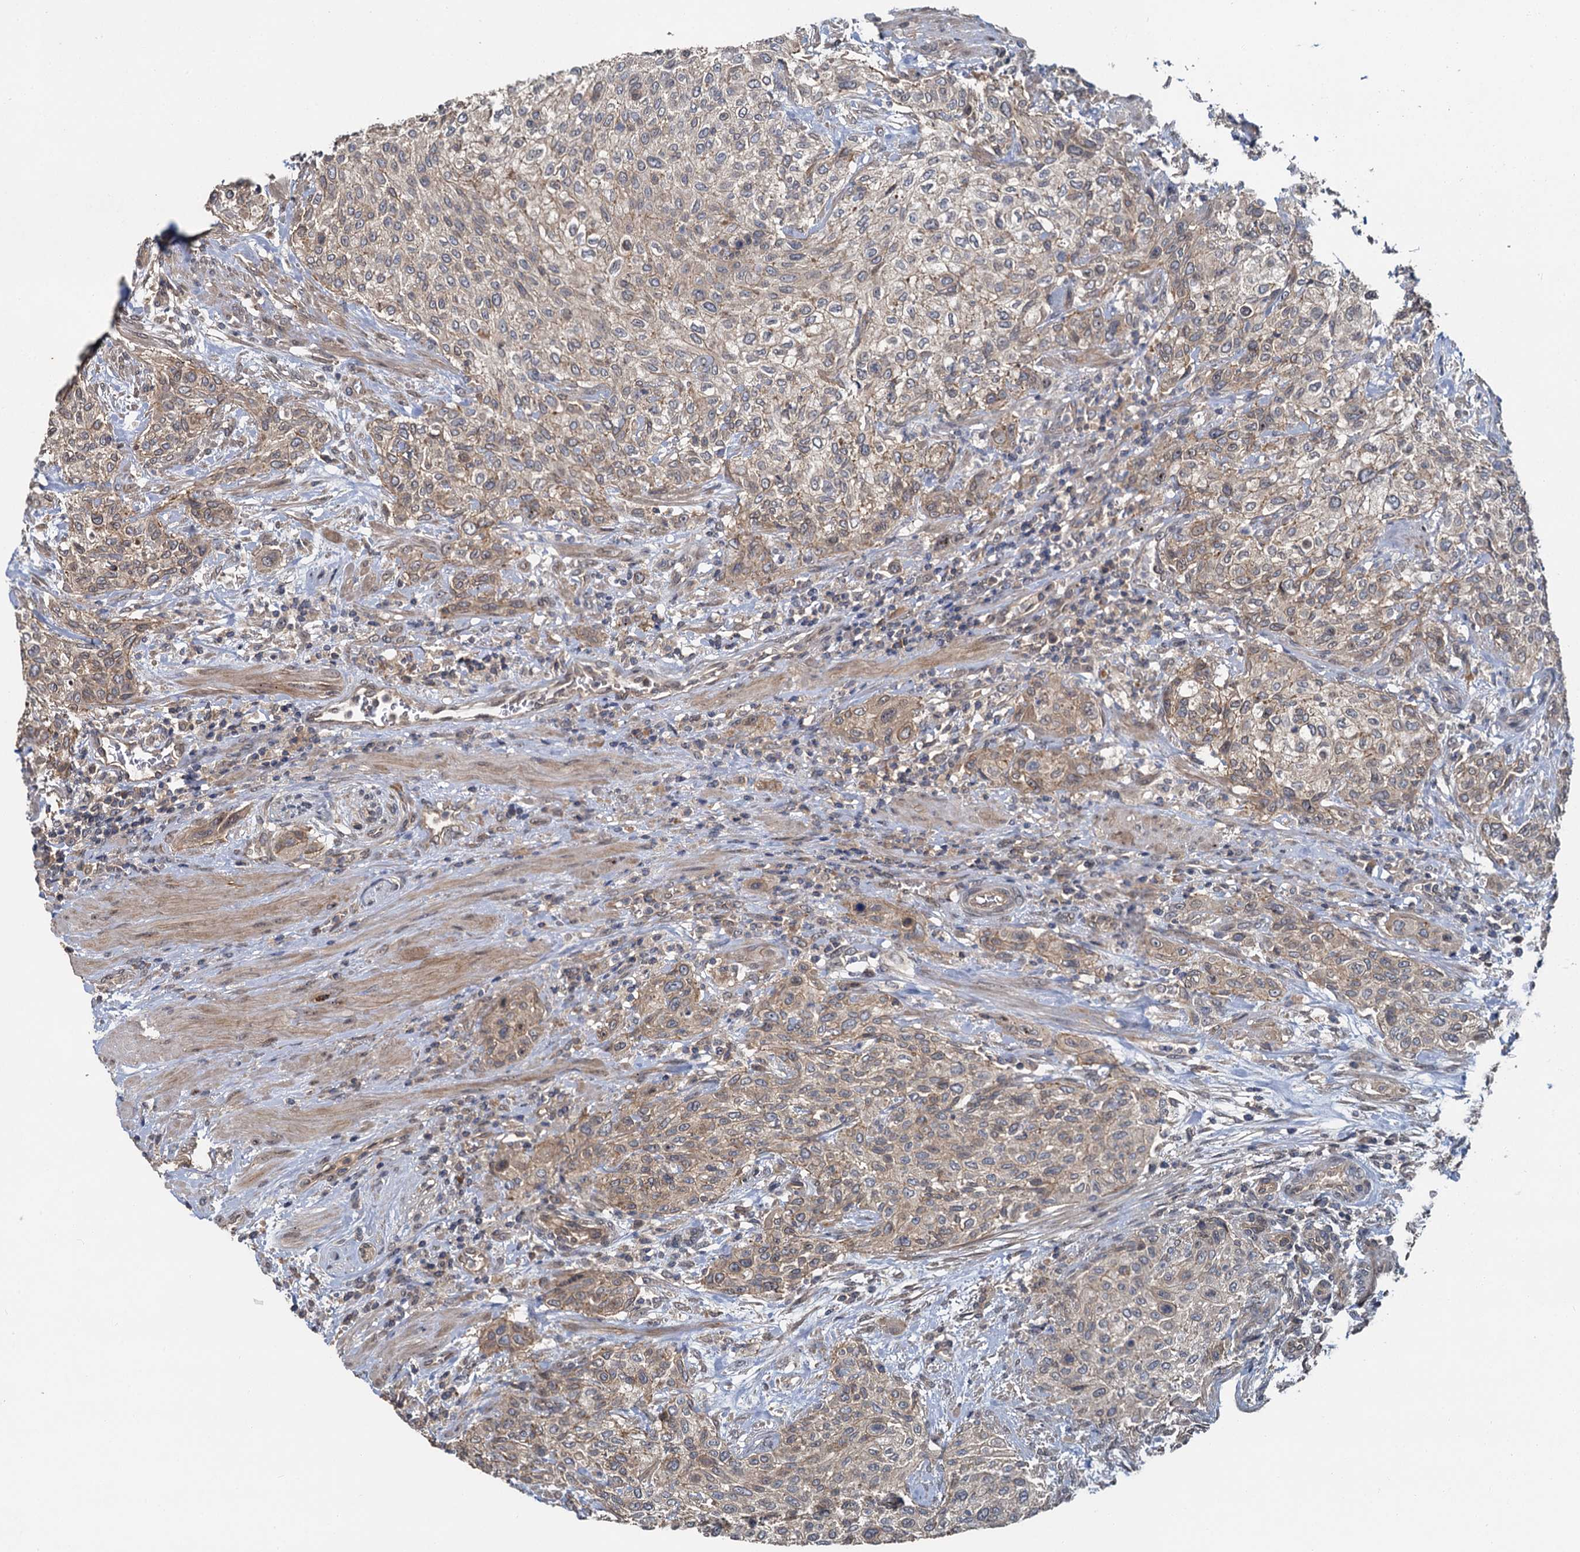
{"staining": {"intensity": "weak", "quantity": "25%-75%", "location": "cytoplasmic/membranous"}, "tissue": "urothelial cancer", "cell_type": "Tumor cells", "image_type": "cancer", "snomed": [{"axis": "morphology", "description": "Normal tissue, NOS"}, {"axis": "morphology", "description": "Urothelial carcinoma, NOS"}, {"axis": "topography", "description": "Urinary bladder"}, {"axis": "topography", "description": "Peripheral nerve tissue"}], "caption": "Protein analysis of urothelial cancer tissue shows weak cytoplasmic/membranous positivity in approximately 25%-75% of tumor cells. The staining was performed using DAB (3,3'-diaminobenzidine) to visualize the protein expression in brown, while the nuclei were stained in blue with hematoxylin (Magnification: 20x).", "gene": "ZNF324", "patient": {"sex": "male", "age": 35}}